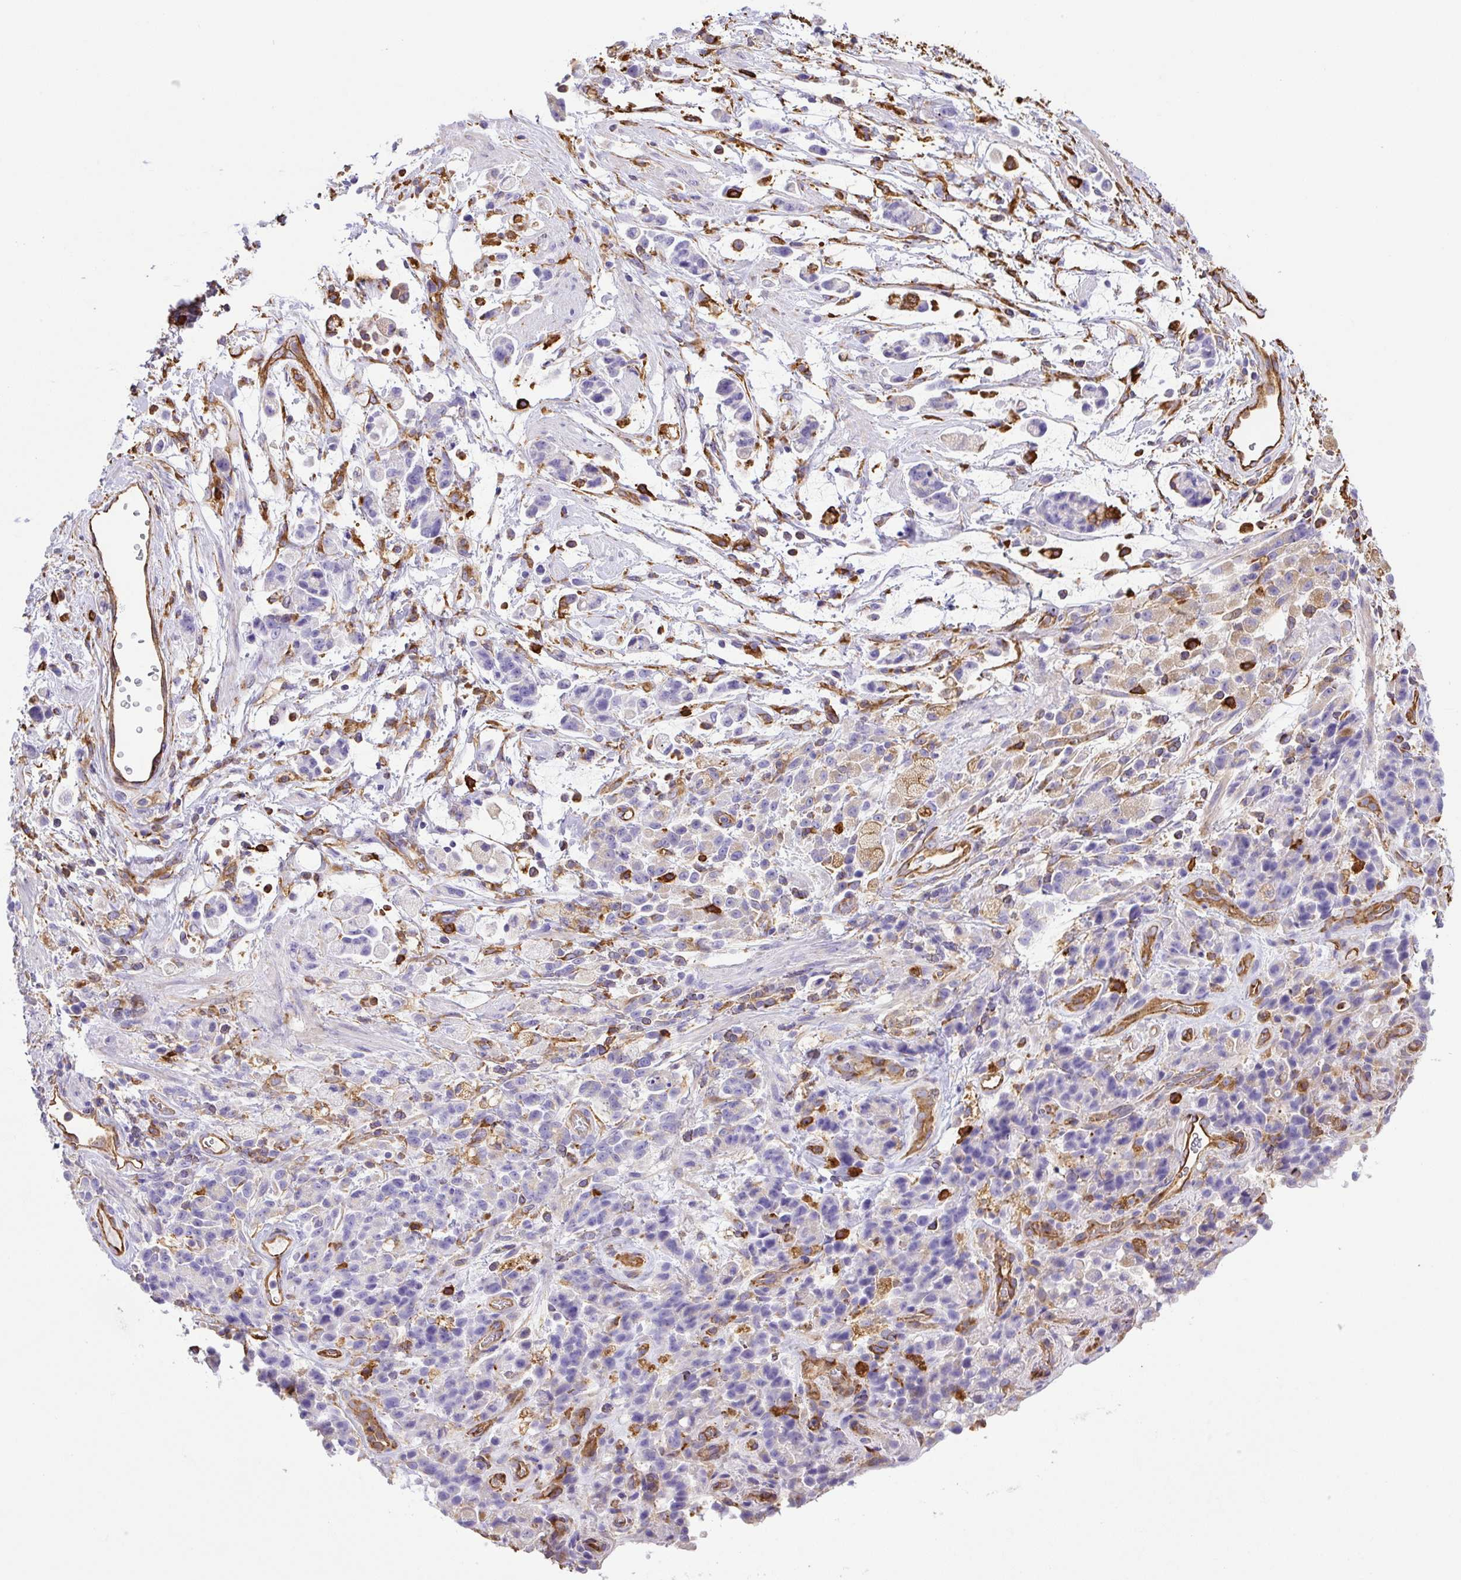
{"staining": {"intensity": "negative", "quantity": "none", "location": "none"}, "tissue": "stomach cancer", "cell_type": "Tumor cells", "image_type": "cancer", "snomed": [{"axis": "morphology", "description": "Adenocarcinoma, NOS"}, {"axis": "topography", "description": "Stomach"}], "caption": "Tumor cells show no significant expression in adenocarcinoma (stomach). (DAB (3,3'-diaminobenzidine) immunohistochemistry (IHC) with hematoxylin counter stain).", "gene": "MAGEB5", "patient": {"sex": "female", "age": 60}}